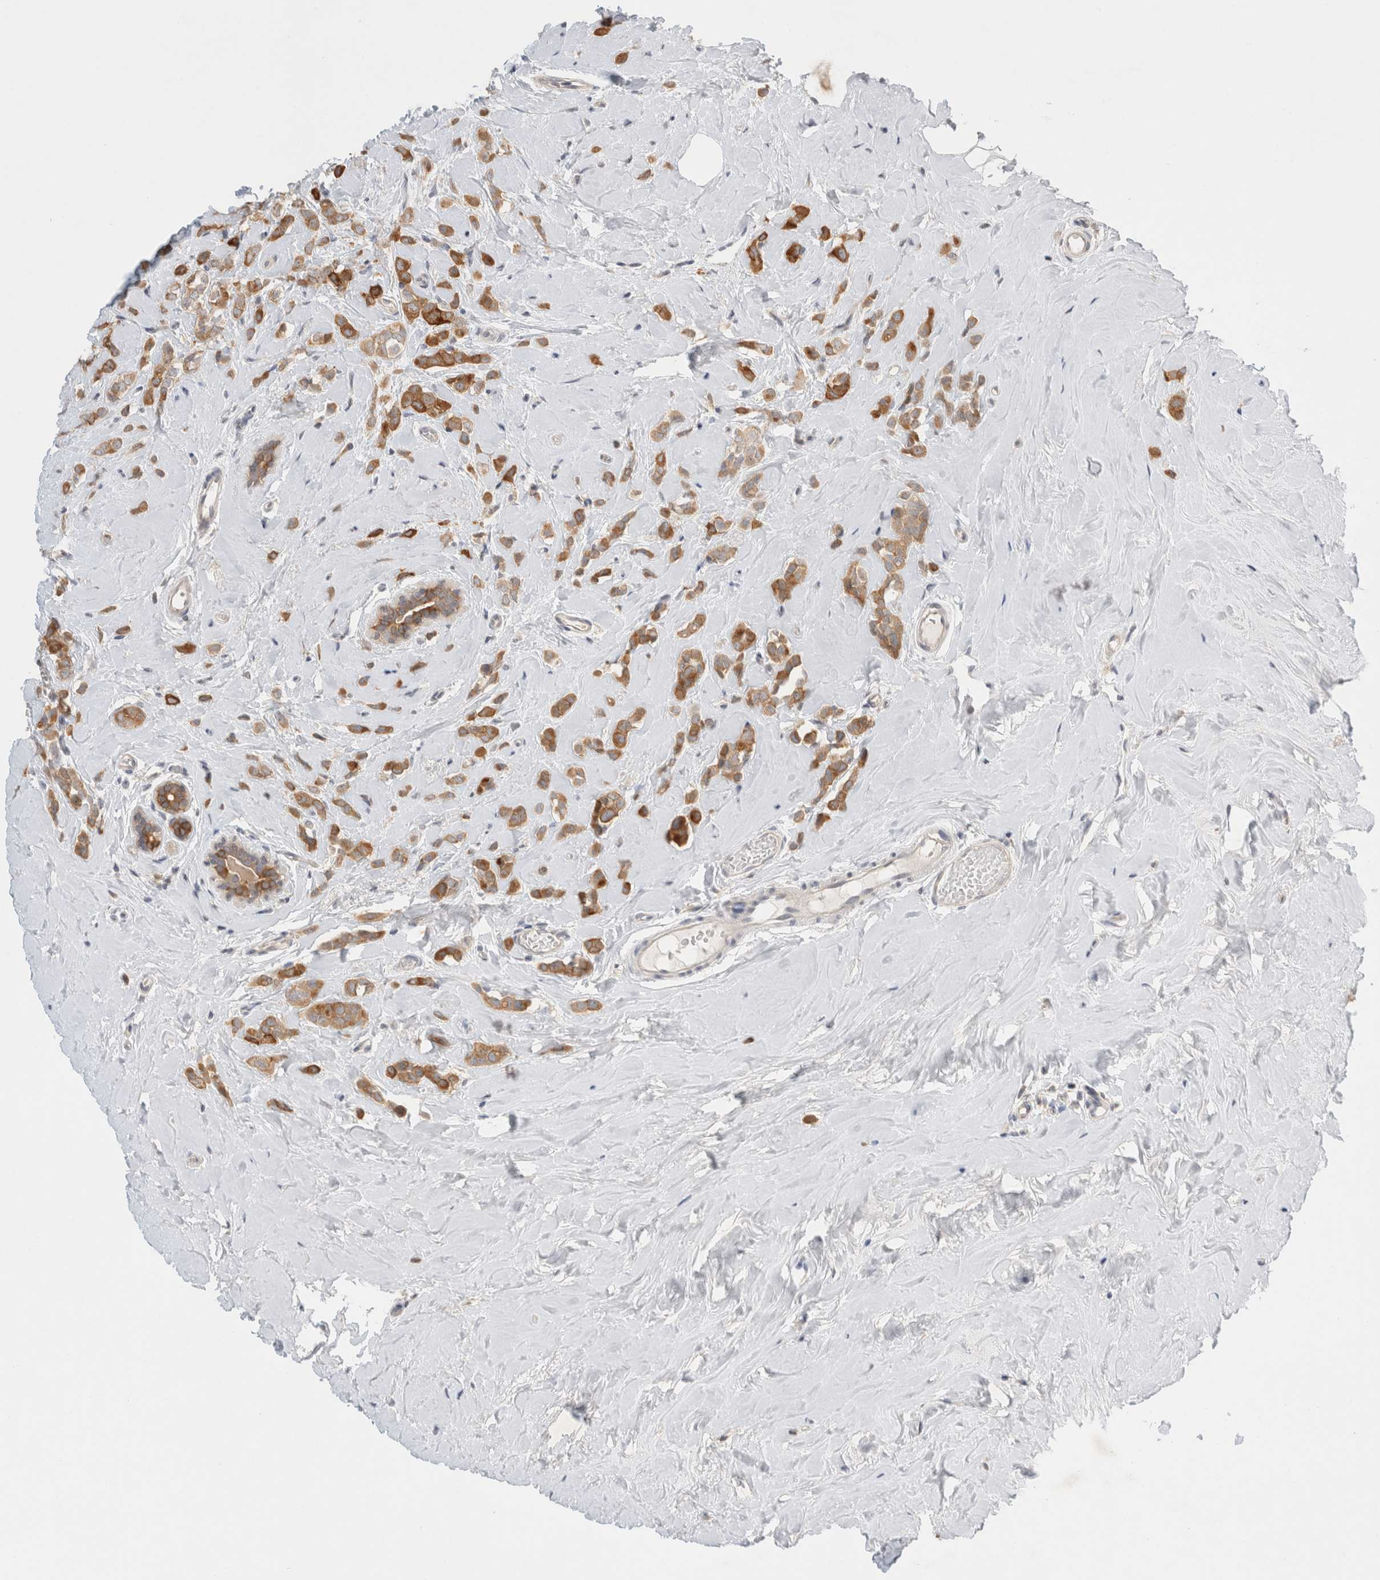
{"staining": {"intensity": "moderate", "quantity": ">75%", "location": "cytoplasmic/membranous"}, "tissue": "breast cancer", "cell_type": "Tumor cells", "image_type": "cancer", "snomed": [{"axis": "morphology", "description": "Lobular carcinoma"}, {"axis": "topography", "description": "Breast"}], "caption": "Moderate cytoplasmic/membranous protein positivity is seen in about >75% of tumor cells in breast cancer (lobular carcinoma). Nuclei are stained in blue.", "gene": "NEDD4L", "patient": {"sex": "female", "age": 47}}